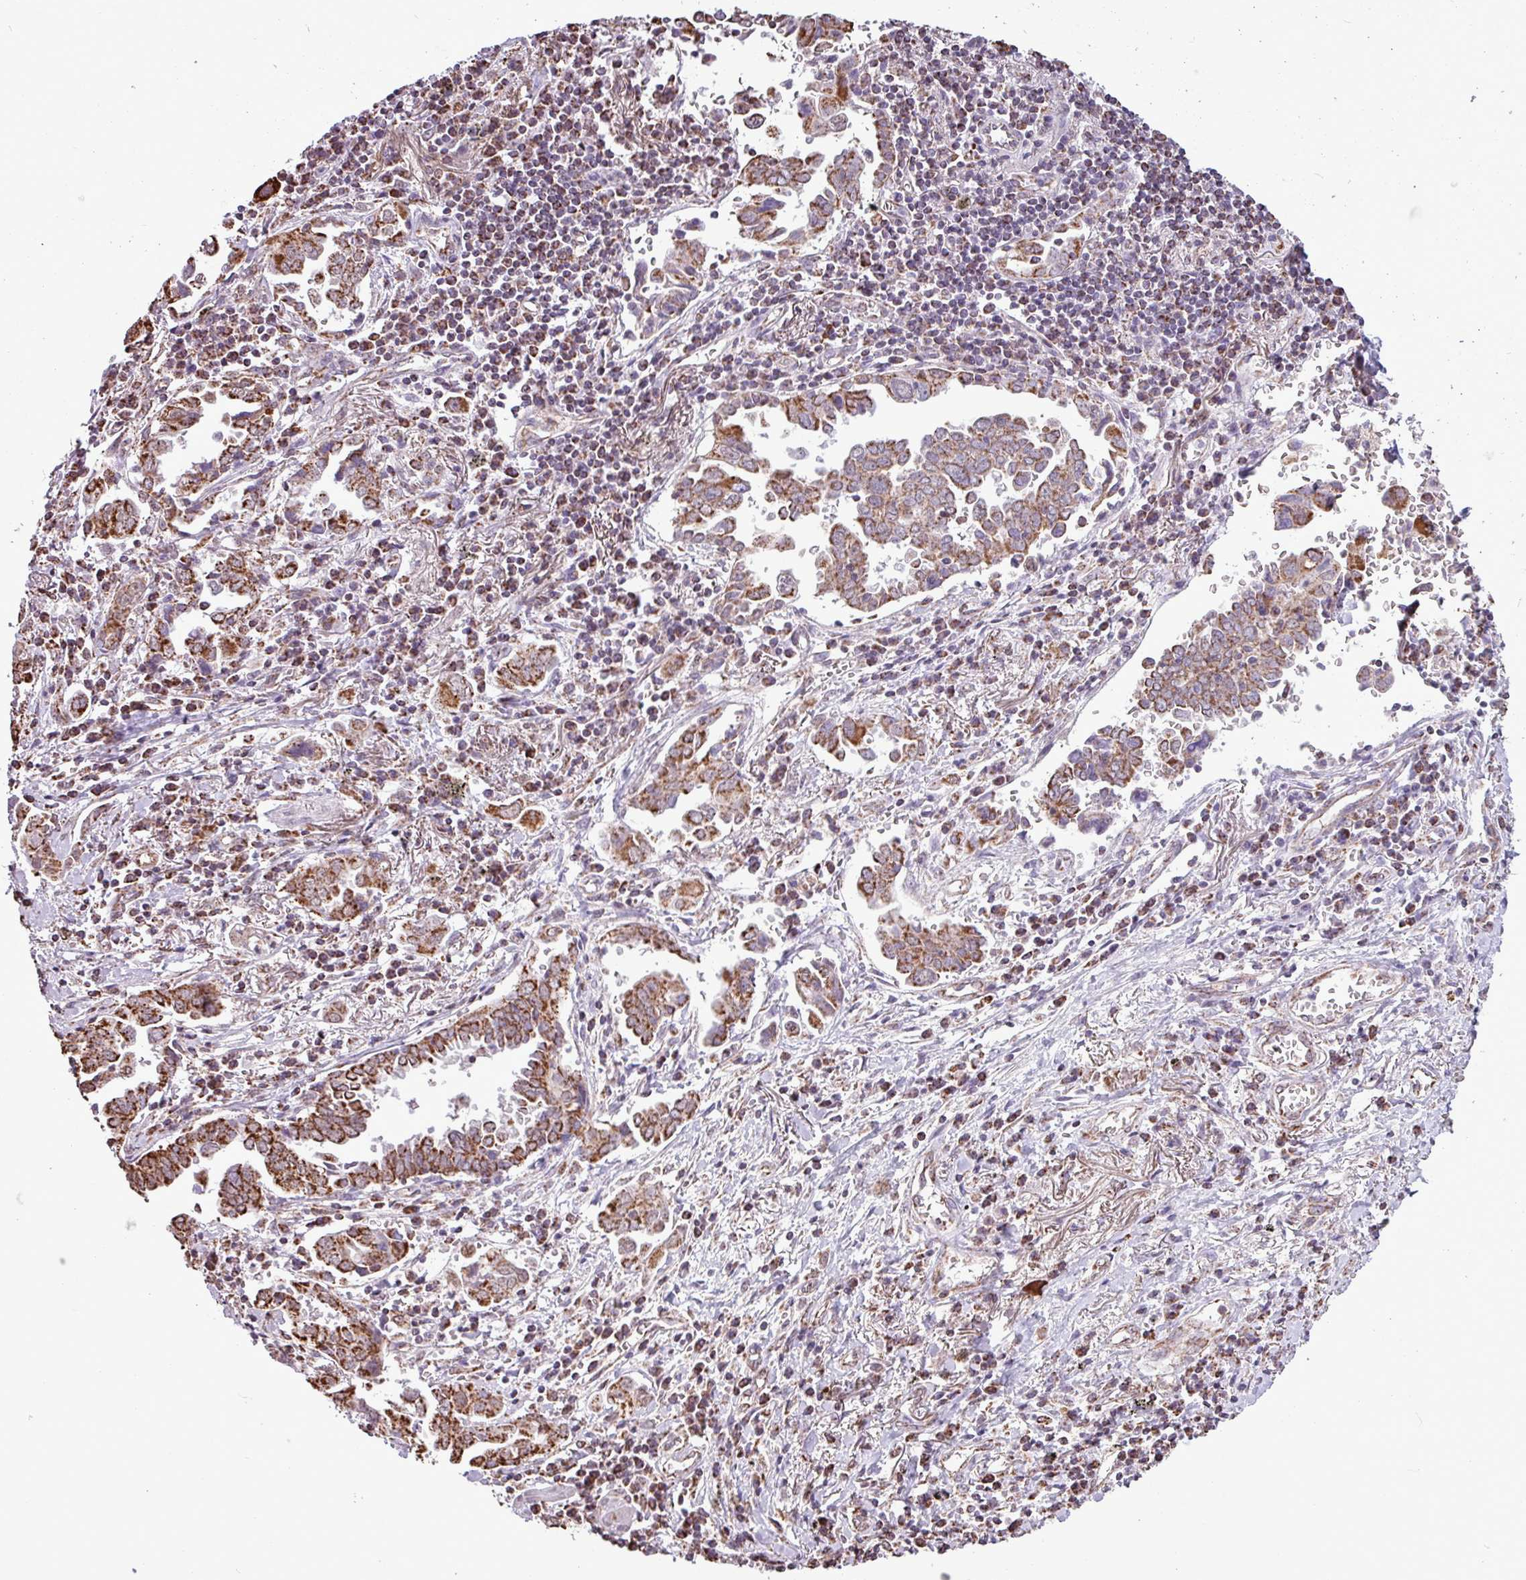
{"staining": {"intensity": "strong", "quantity": ">75%", "location": "cytoplasmic/membranous"}, "tissue": "lung cancer", "cell_type": "Tumor cells", "image_type": "cancer", "snomed": [{"axis": "morphology", "description": "Adenocarcinoma, NOS"}, {"axis": "topography", "description": "Lung"}], "caption": "This is a photomicrograph of IHC staining of adenocarcinoma (lung), which shows strong expression in the cytoplasmic/membranous of tumor cells.", "gene": "ALG8", "patient": {"sex": "male", "age": 76}}